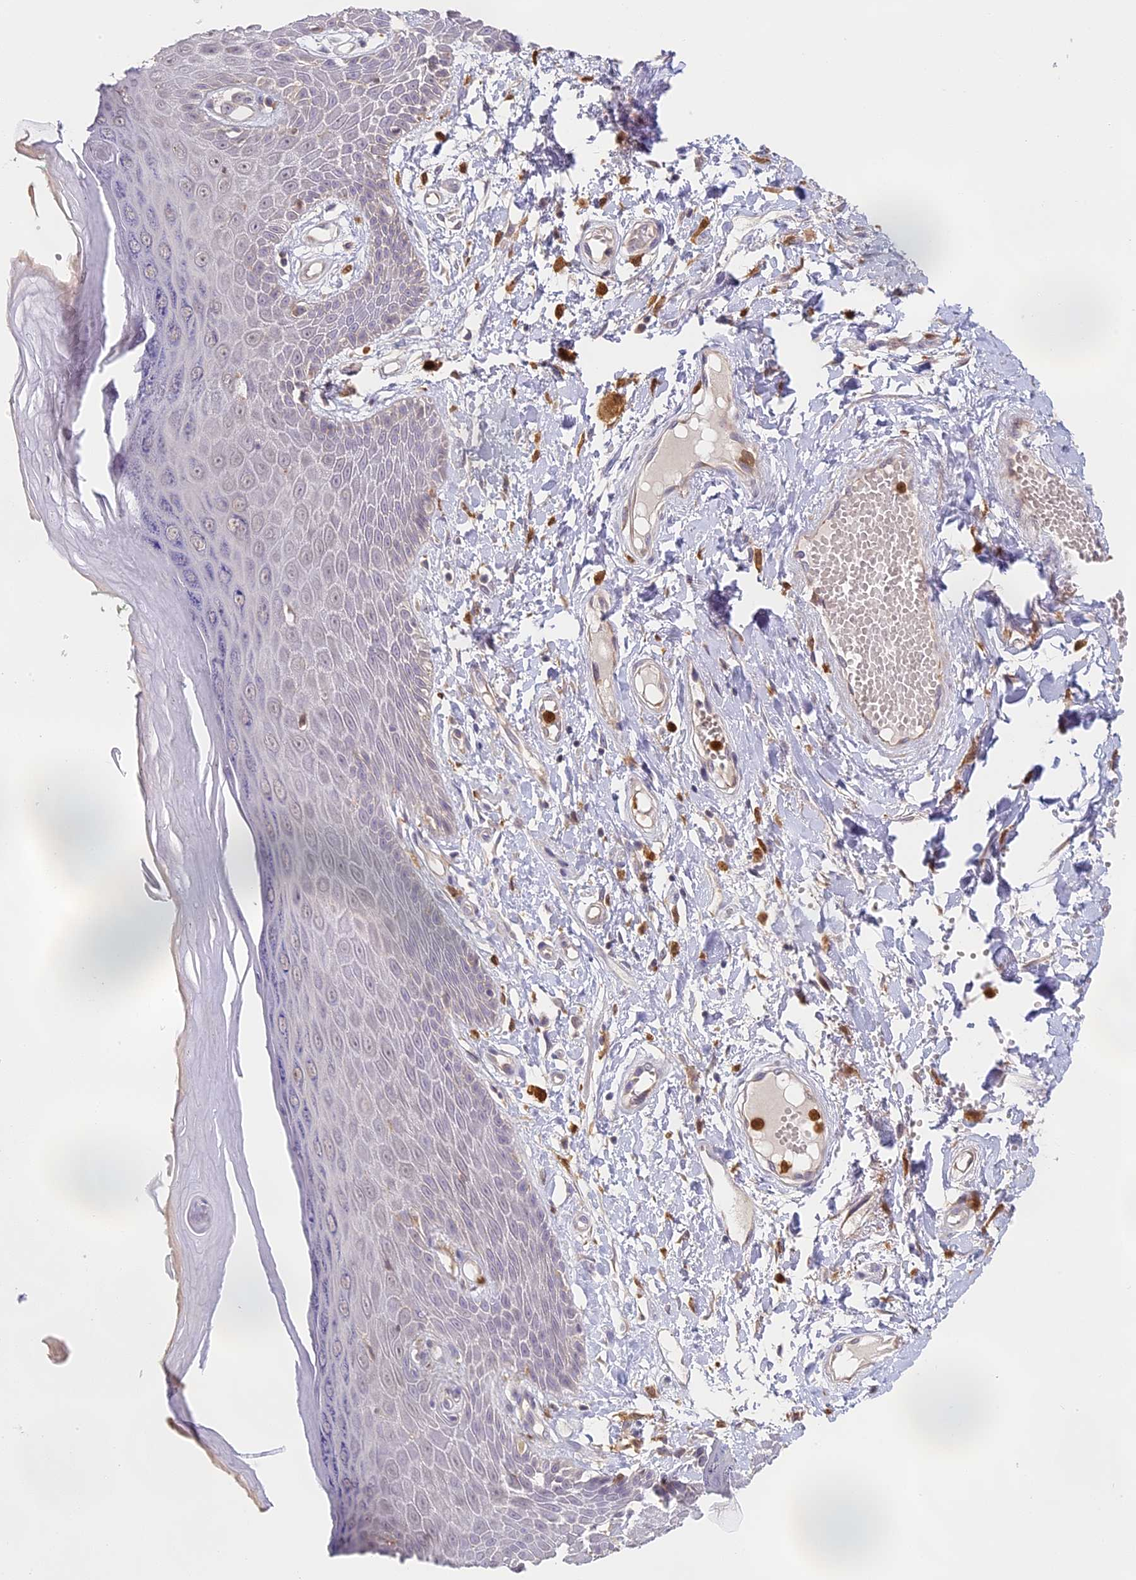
{"staining": {"intensity": "weak", "quantity": "<25%", "location": "cytoplasmic/membranous"}, "tissue": "skin", "cell_type": "Epidermal cells", "image_type": "normal", "snomed": [{"axis": "morphology", "description": "Normal tissue, NOS"}, {"axis": "topography", "description": "Anal"}], "caption": "DAB immunohistochemical staining of normal skin reveals no significant staining in epidermal cells.", "gene": "NCF4", "patient": {"sex": "male", "age": 78}}